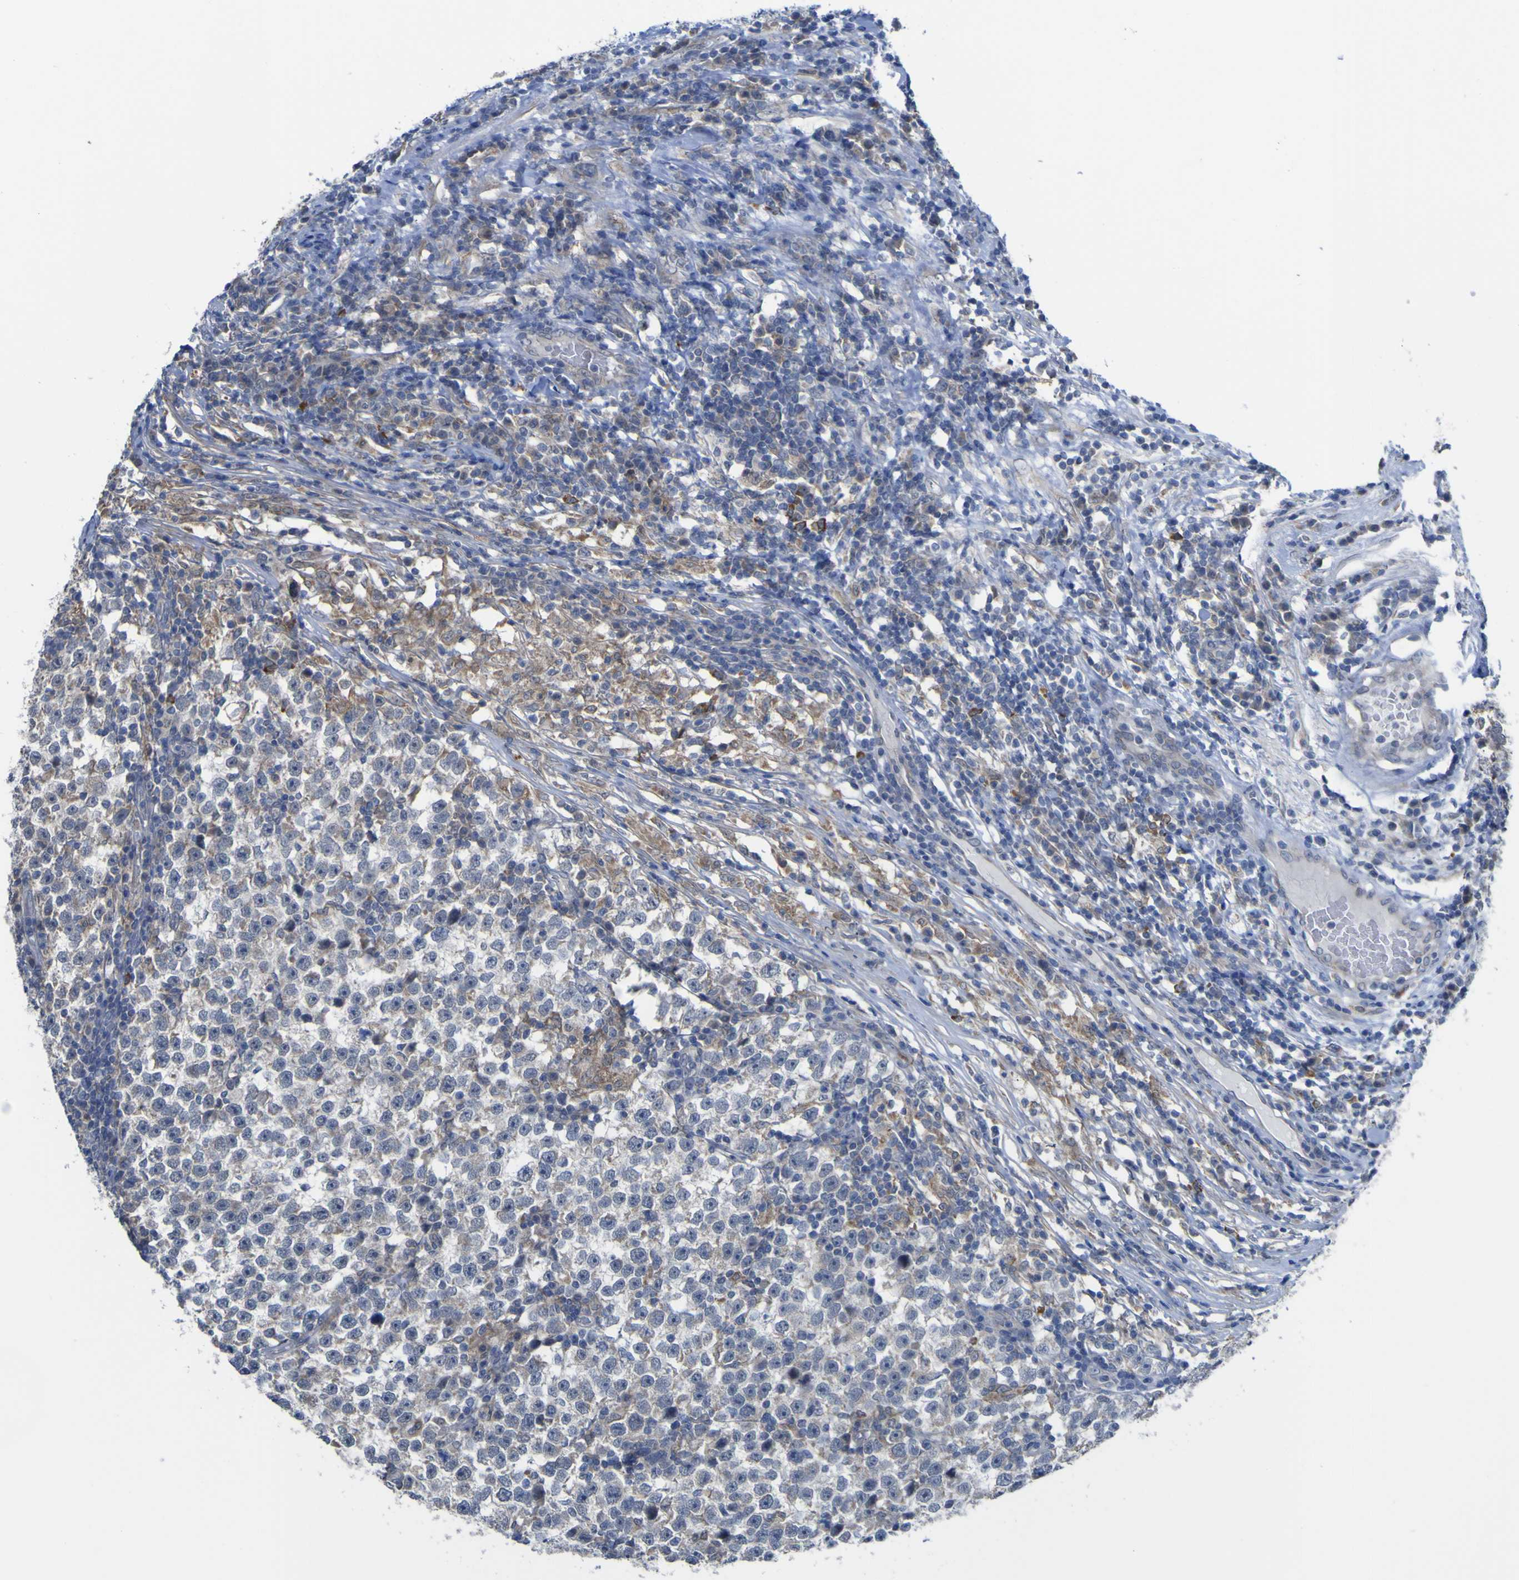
{"staining": {"intensity": "negative", "quantity": "none", "location": "none"}, "tissue": "testis cancer", "cell_type": "Tumor cells", "image_type": "cancer", "snomed": [{"axis": "morphology", "description": "Seminoma, NOS"}, {"axis": "topography", "description": "Testis"}], "caption": "Photomicrograph shows no protein expression in tumor cells of testis cancer tissue.", "gene": "TNFRSF11A", "patient": {"sex": "male", "age": 43}}